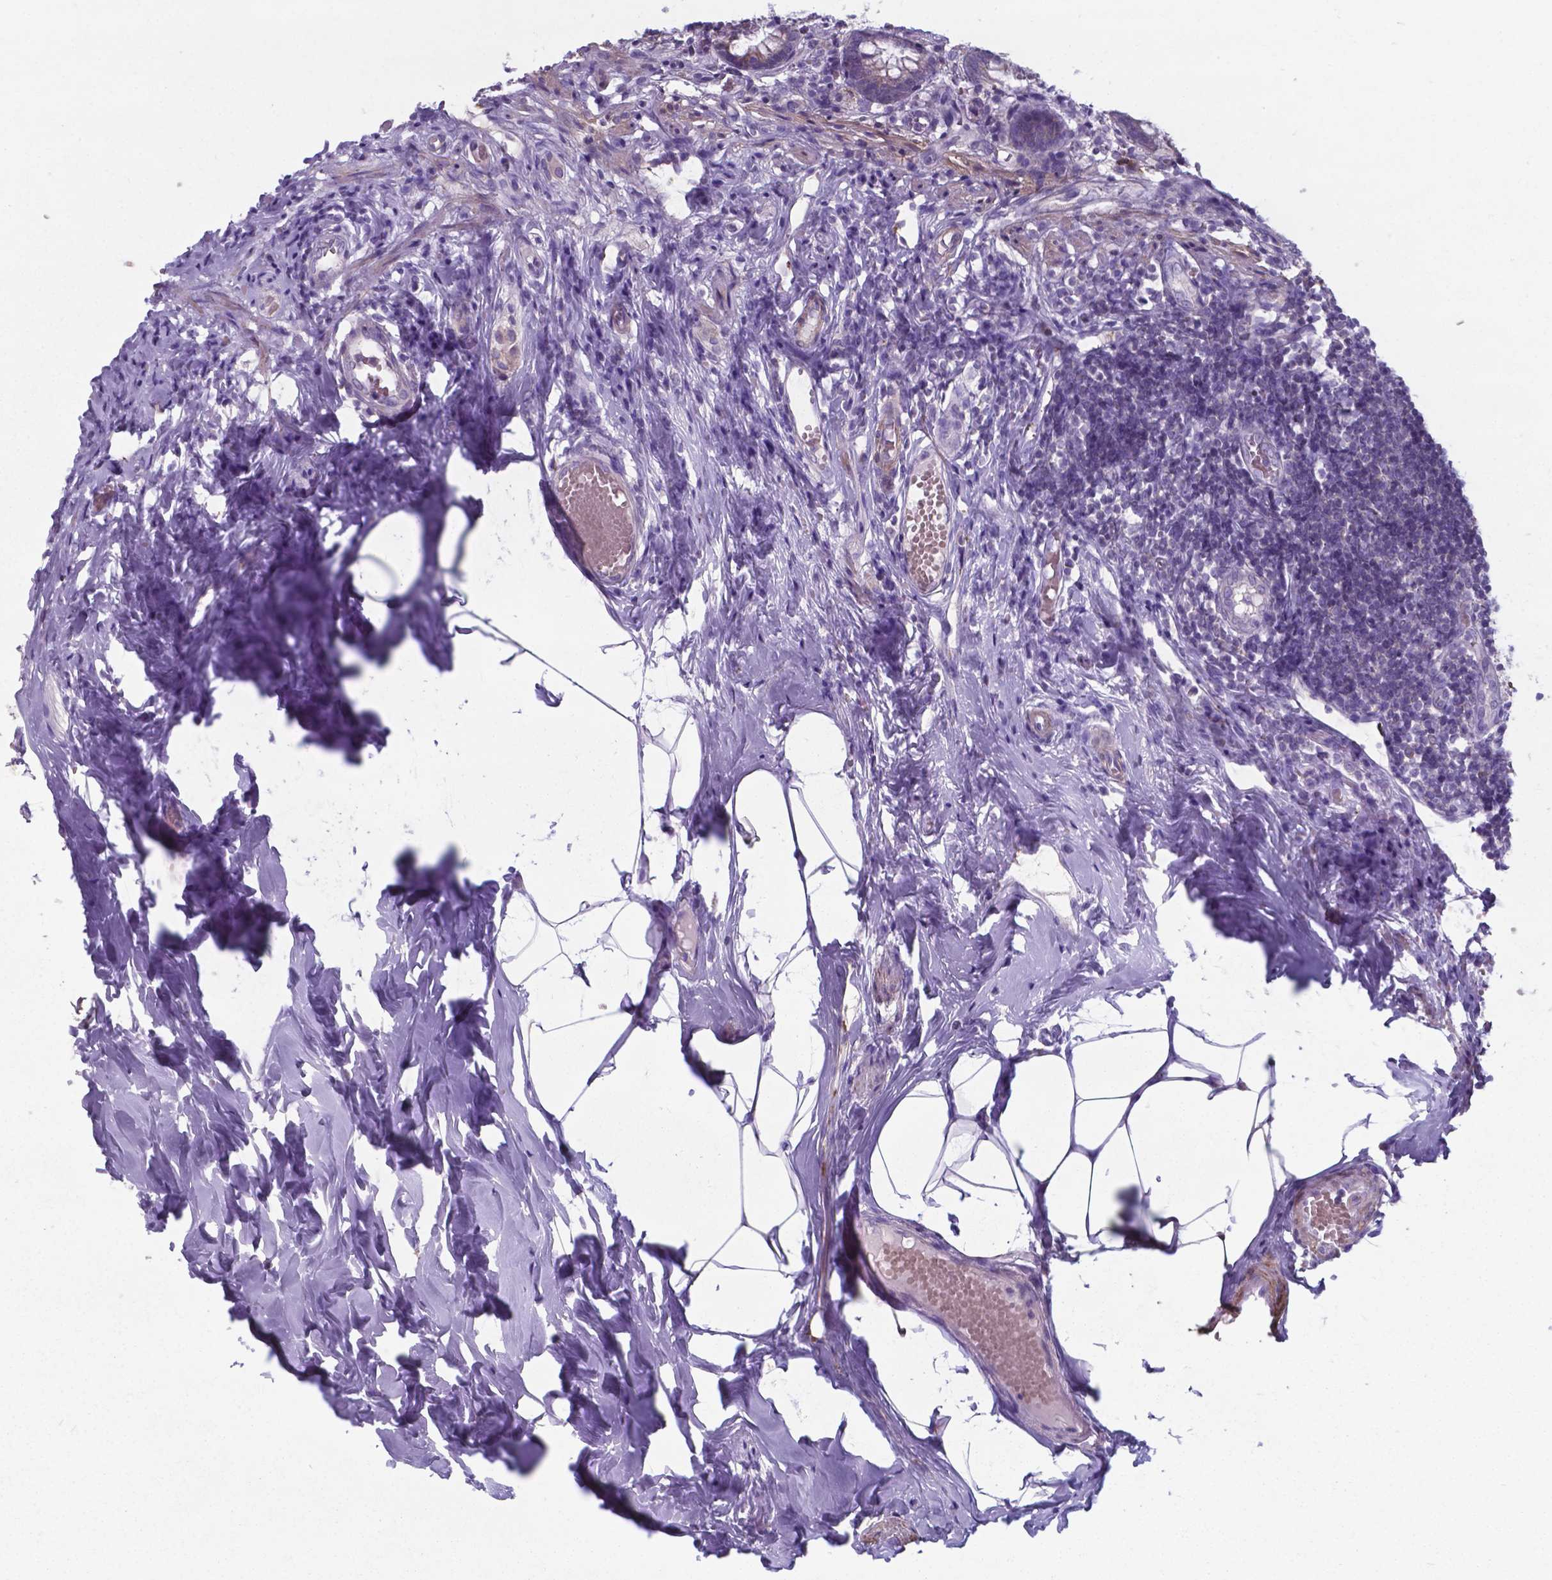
{"staining": {"intensity": "moderate", "quantity": "25%-75%", "location": "cytoplasmic/membranous"}, "tissue": "appendix", "cell_type": "Glandular cells", "image_type": "normal", "snomed": [{"axis": "morphology", "description": "Normal tissue, NOS"}, {"axis": "topography", "description": "Appendix"}], "caption": "Human appendix stained for a protein (brown) demonstrates moderate cytoplasmic/membranous positive staining in approximately 25%-75% of glandular cells.", "gene": "AP5B1", "patient": {"sex": "female", "age": 32}}